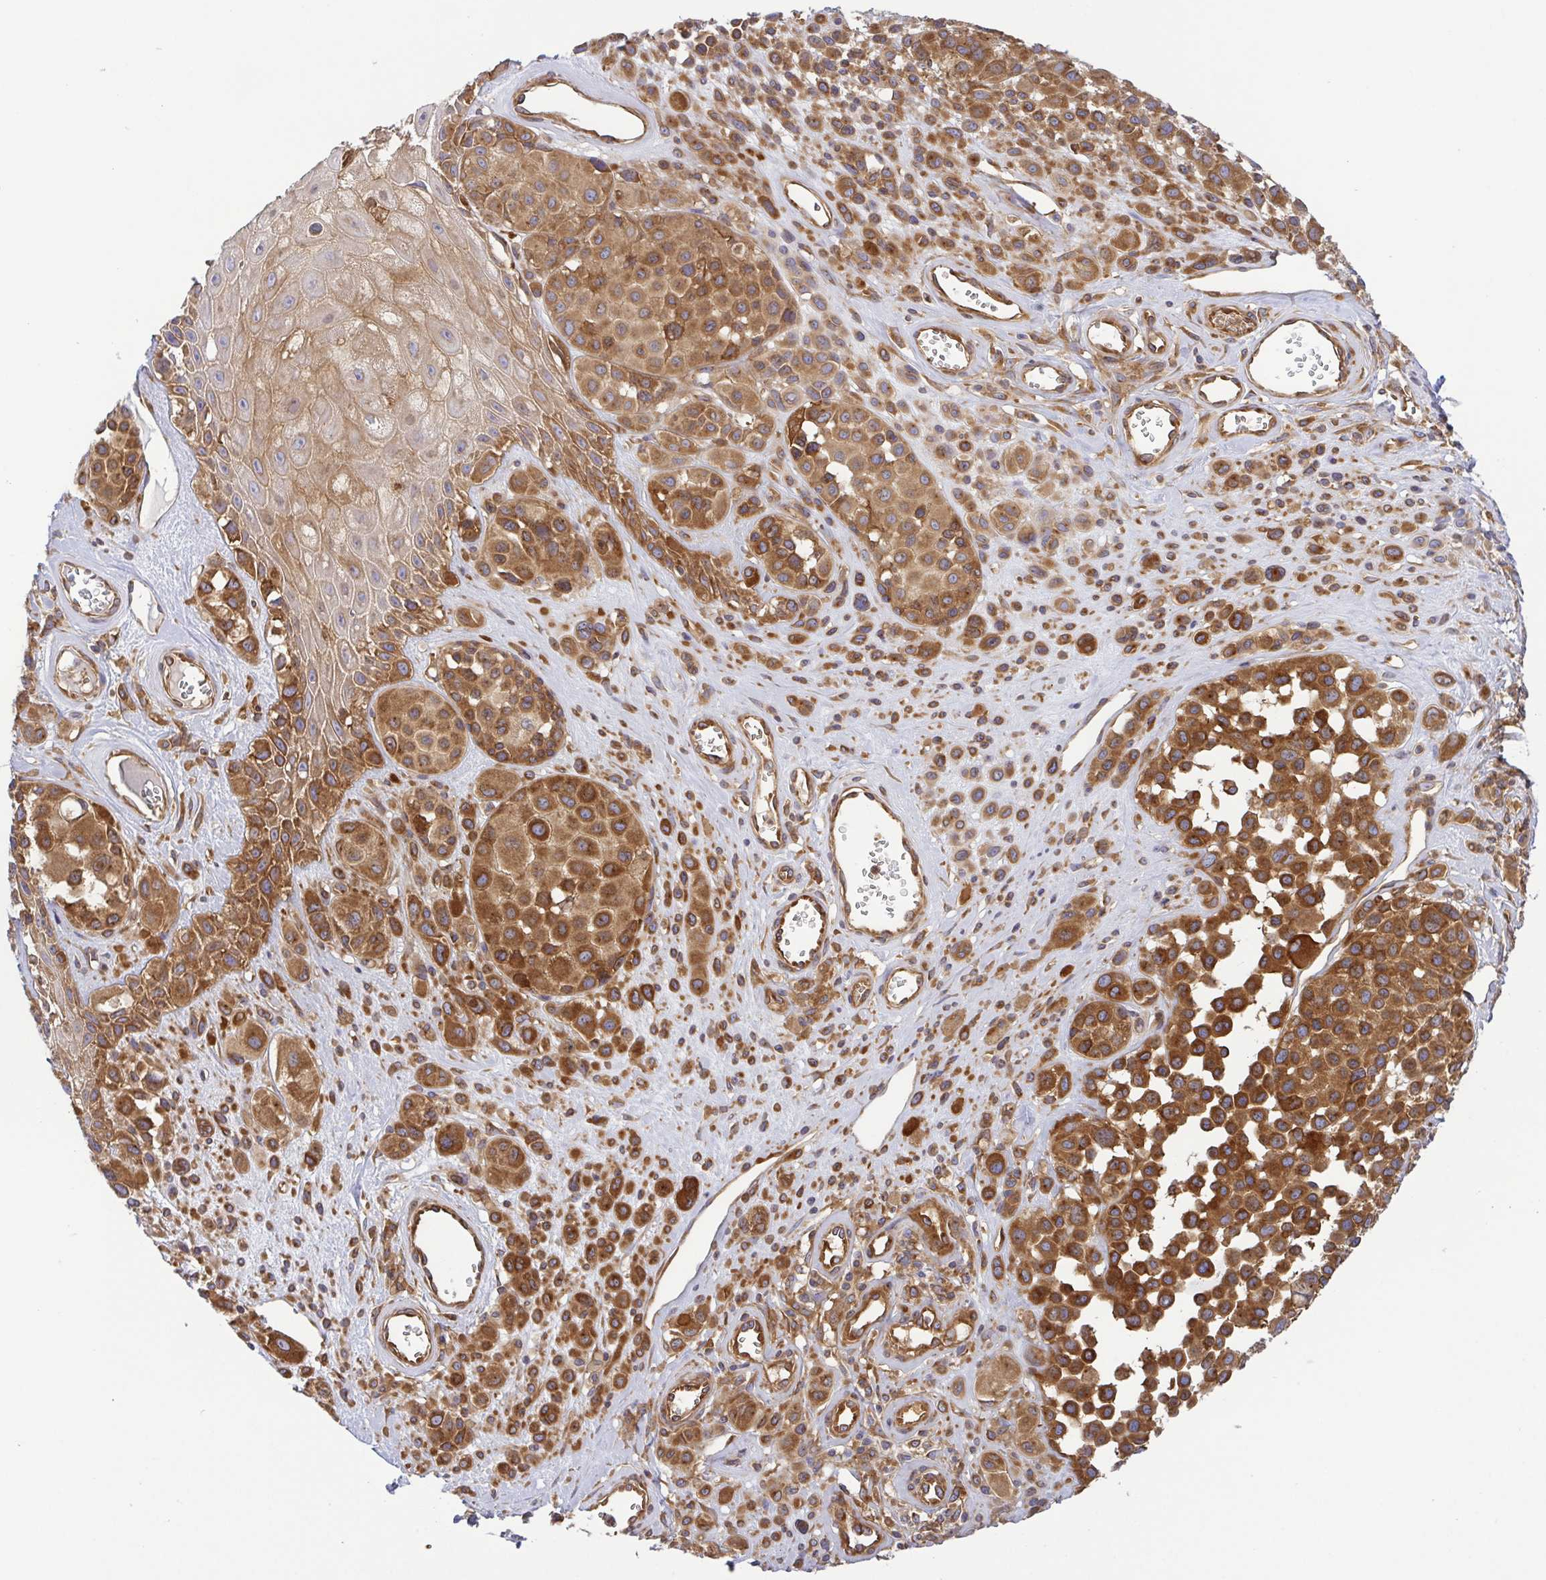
{"staining": {"intensity": "strong", "quantity": ">75%", "location": "cytoplasmic/membranous"}, "tissue": "melanoma", "cell_type": "Tumor cells", "image_type": "cancer", "snomed": [{"axis": "morphology", "description": "Malignant melanoma, NOS"}, {"axis": "topography", "description": "Skin"}], "caption": "Strong cytoplasmic/membranous staining is present in about >75% of tumor cells in melanoma.", "gene": "KIF5B", "patient": {"sex": "male", "age": 77}}